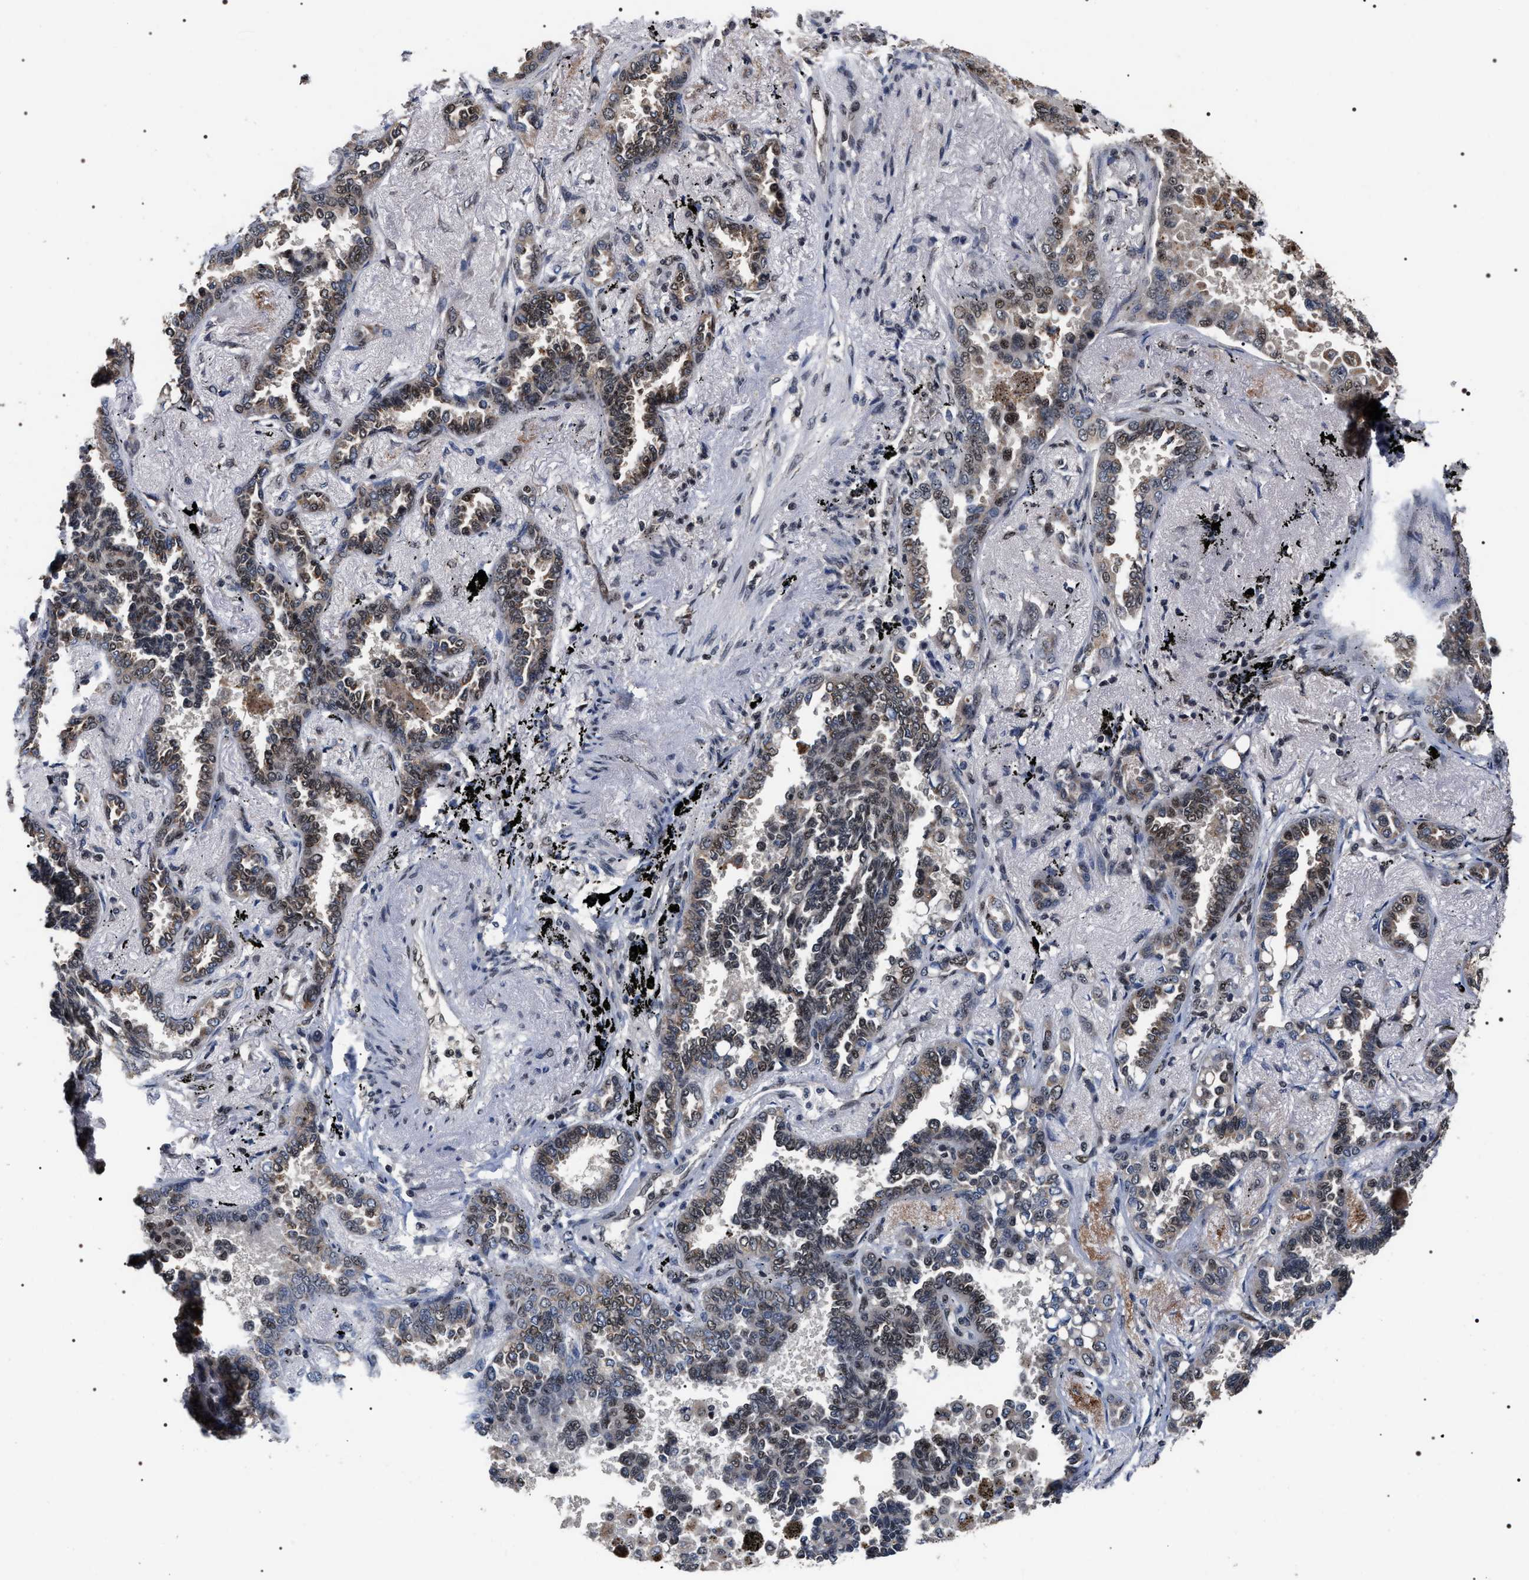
{"staining": {"intensity": "moderate", "quantity": "25%-75%", "location": "nuclear"}, "tissue": "lung cancer", "cell_type": "Tumor cells", "image_type": "cancer", "snomed": [{"axis": "morphology", "description": "Adenocarcinoma, NOS"}, {"axis": "topography", "description": "Lung"}], "caption": "Immunohistochemistry micrograph of adenocarcinoma (lung) stained for a protein (brown), which reveals medium levels of moderate nuclear positivity in about 25%-75% of tumor cells.", "gene": "RRP1B", "patient": {"sex": "male", "age": 59}}